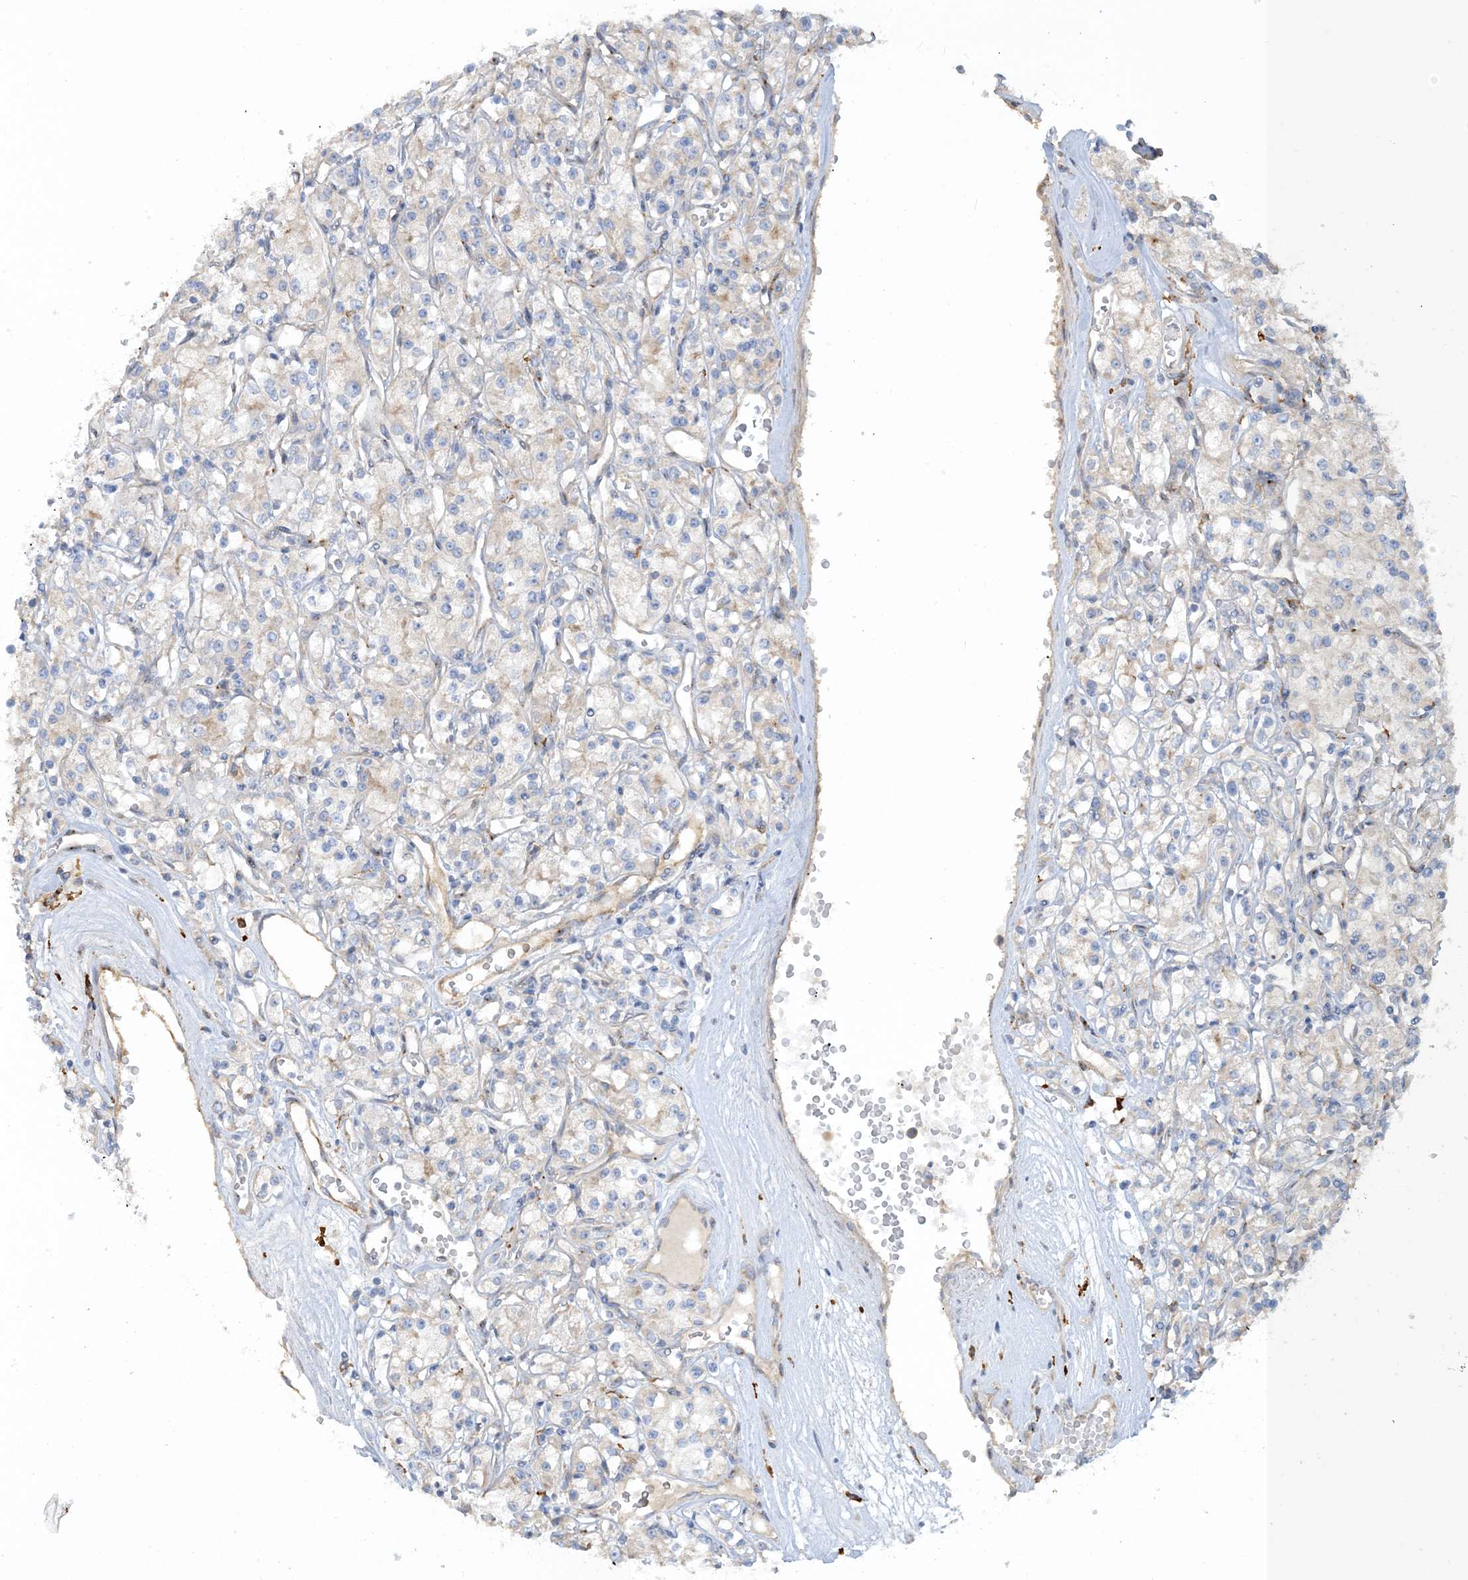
{"staining": {"intensity": "negative", "quantity": "none", "location": "none"}, "tissue": "renal cancer", "cell_type": "Tumor cells", "image_type": "cancer", "snomed": [{"axis": "morphology", "description": "Adenocarcinoma, NOS"}, {"axis": "topography", "description": "Kidney"}], "caption": "Photomicrograph shows no significant protein positivity in tumor cells of renal cancer (adenocarcinoma).", "gene": "PEAR1", "patient": {"sex": "female", "age": 59}}